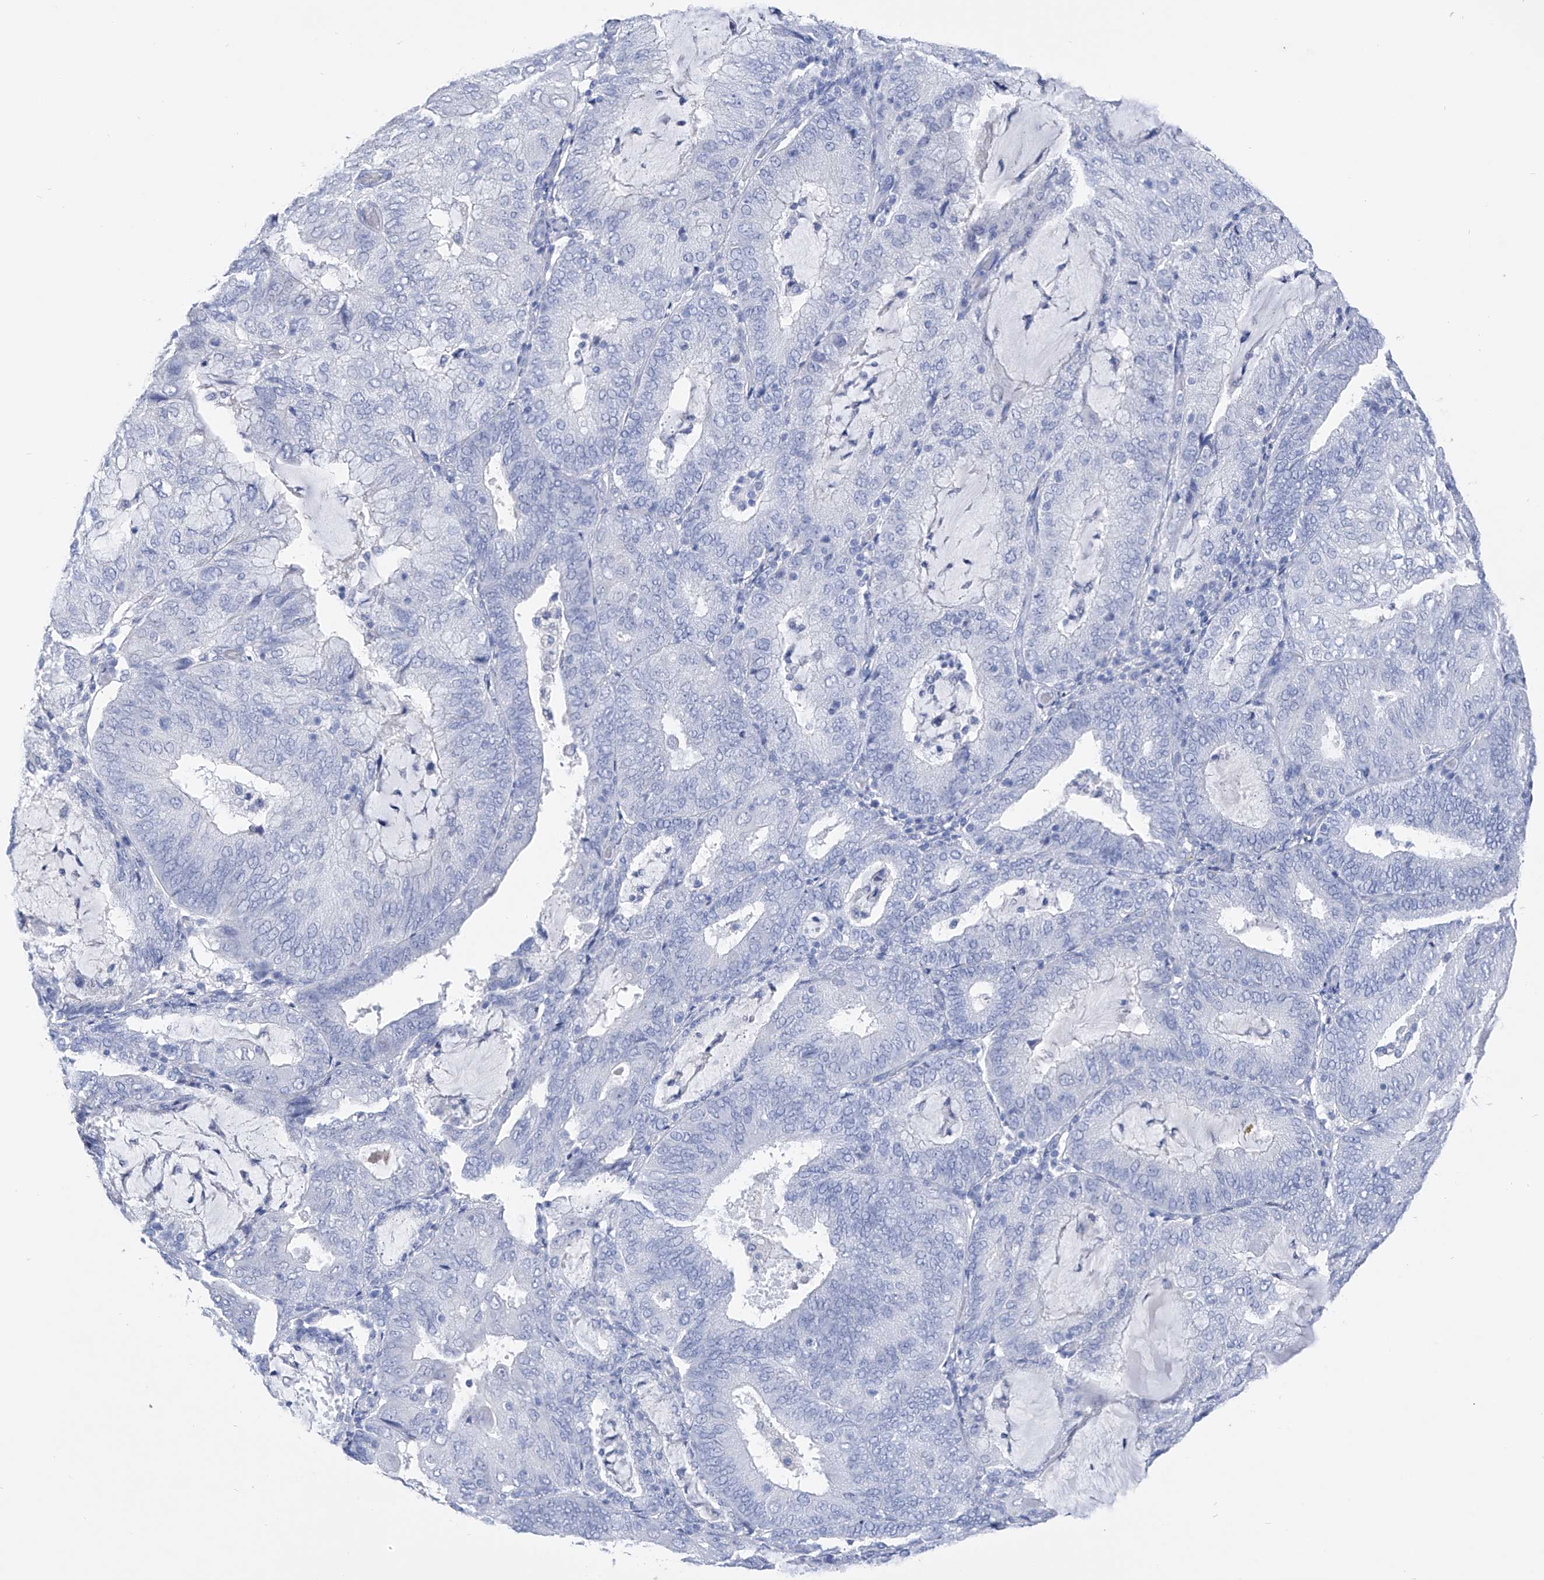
{"staining": {"intensity": "negative", "quantity": "none", "location": "none"}, "tissue": "endometrial cancer", "cell_type": "Tumor cells", "image_type": "cancer", "snomed": [{"axis": "morphology", "description": "Adenocarcinoma, NOS"}, {"axis": "topography", "description": "Endometrium"}], "caption": "Human endometrial cancer (adenocarcinoma) stained for a protein using immunohistochemistry reveals no positivity in tumor cells.", "gene": "ADRA1A", "patient": {"sex": "female", "age": 81}}